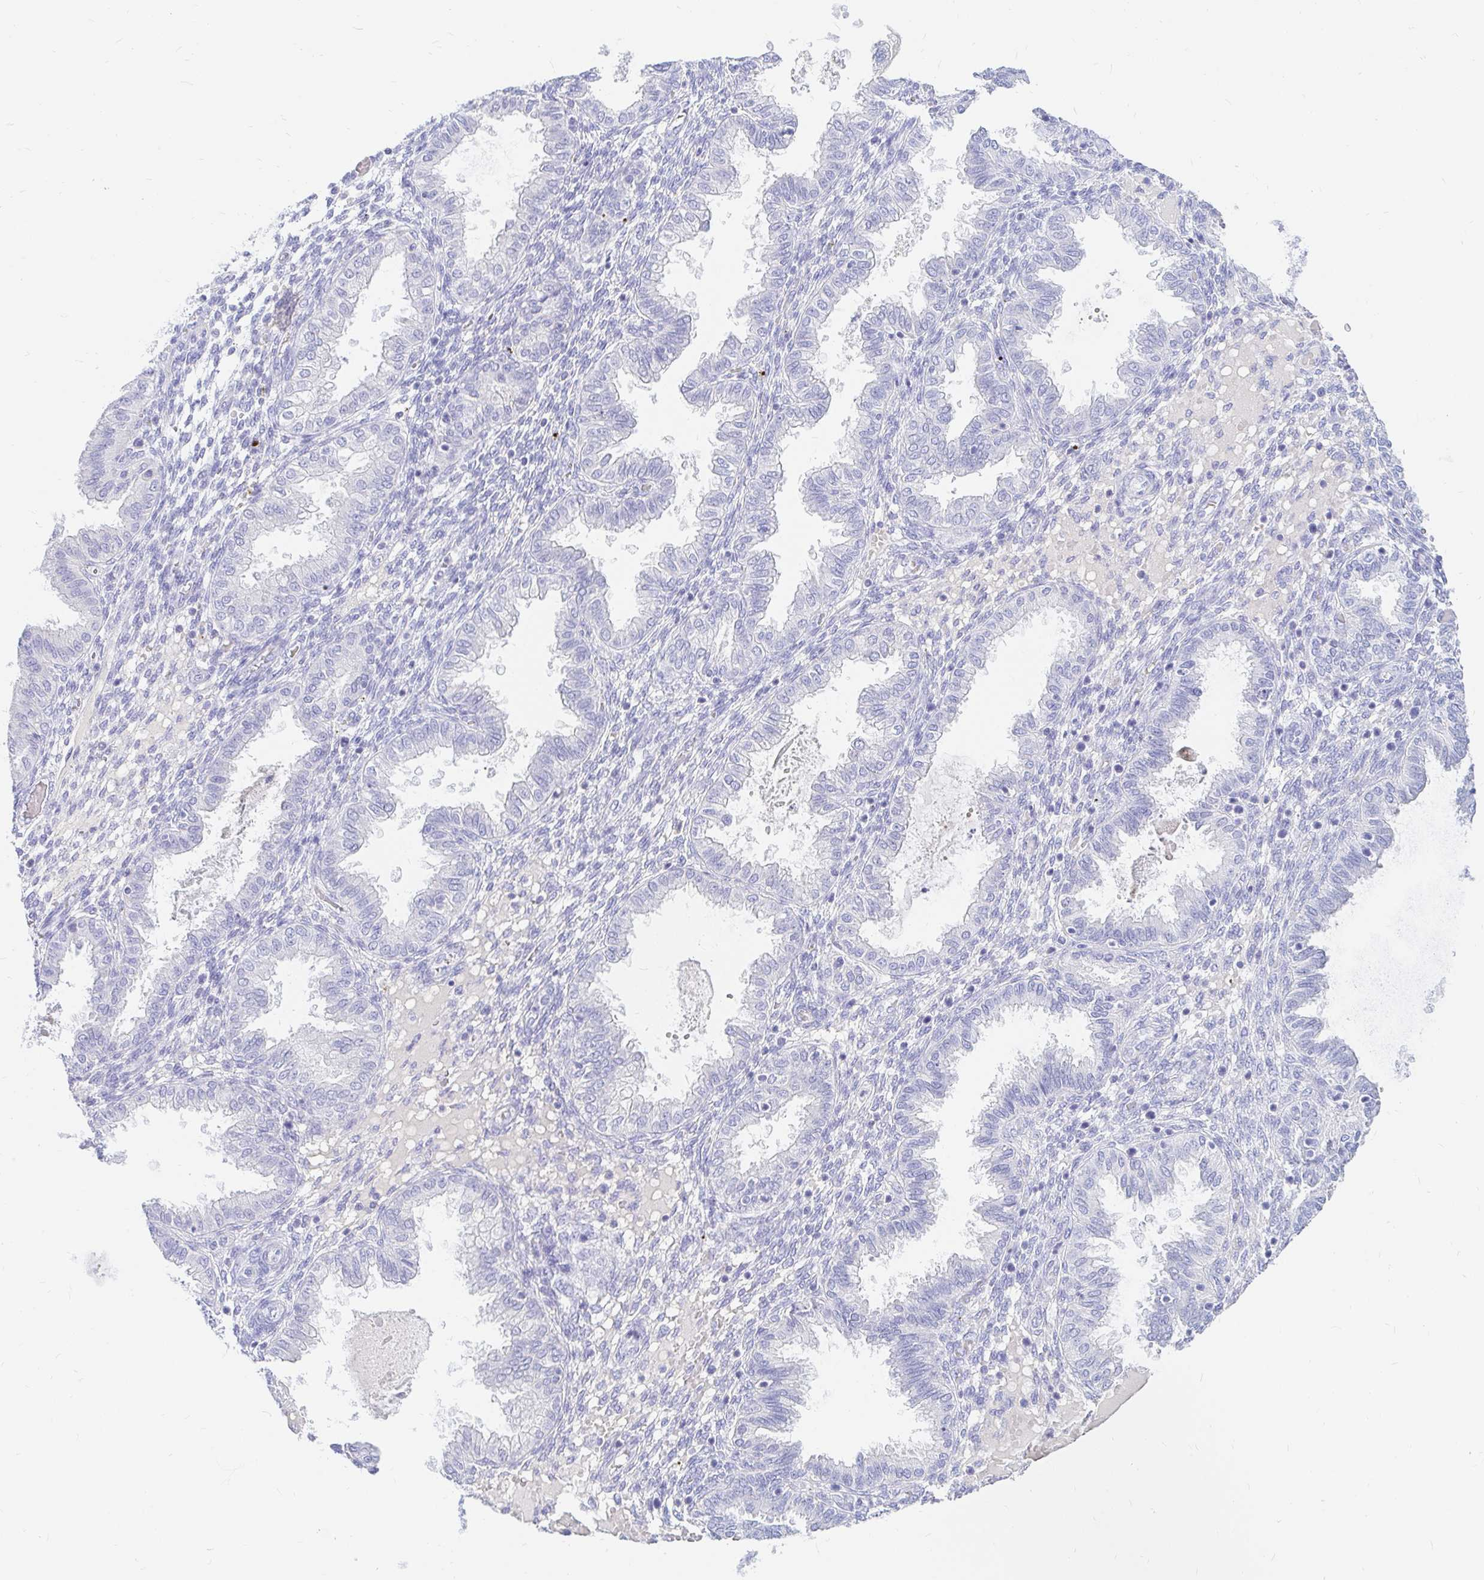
{"staining": {"intensity": "negative", "quantity": "none", "location": "none"}, "tissue": "endometrium", "cell_type": "Cells in endometrial stroma", "image_type": "normal", "snomed": [{"axis": "morphology", "description": "Normal tissue, NOS"}, {"axis": "topography", "description": "Endometrium"}], "caption": "A high-resolution histopathology image shows immunohistochemistry staining of unremarkable endometrium, which shows no significant positivity in cells in endometrial stroma. Brightfield microscopy of IHC stained with DAB (3,3'-diaminobenzidine) (brown) and hematoxylin (blue), captured at high magnification.", "gene": "NR2E1", "patient": {"sex": "female", "age": 33}}